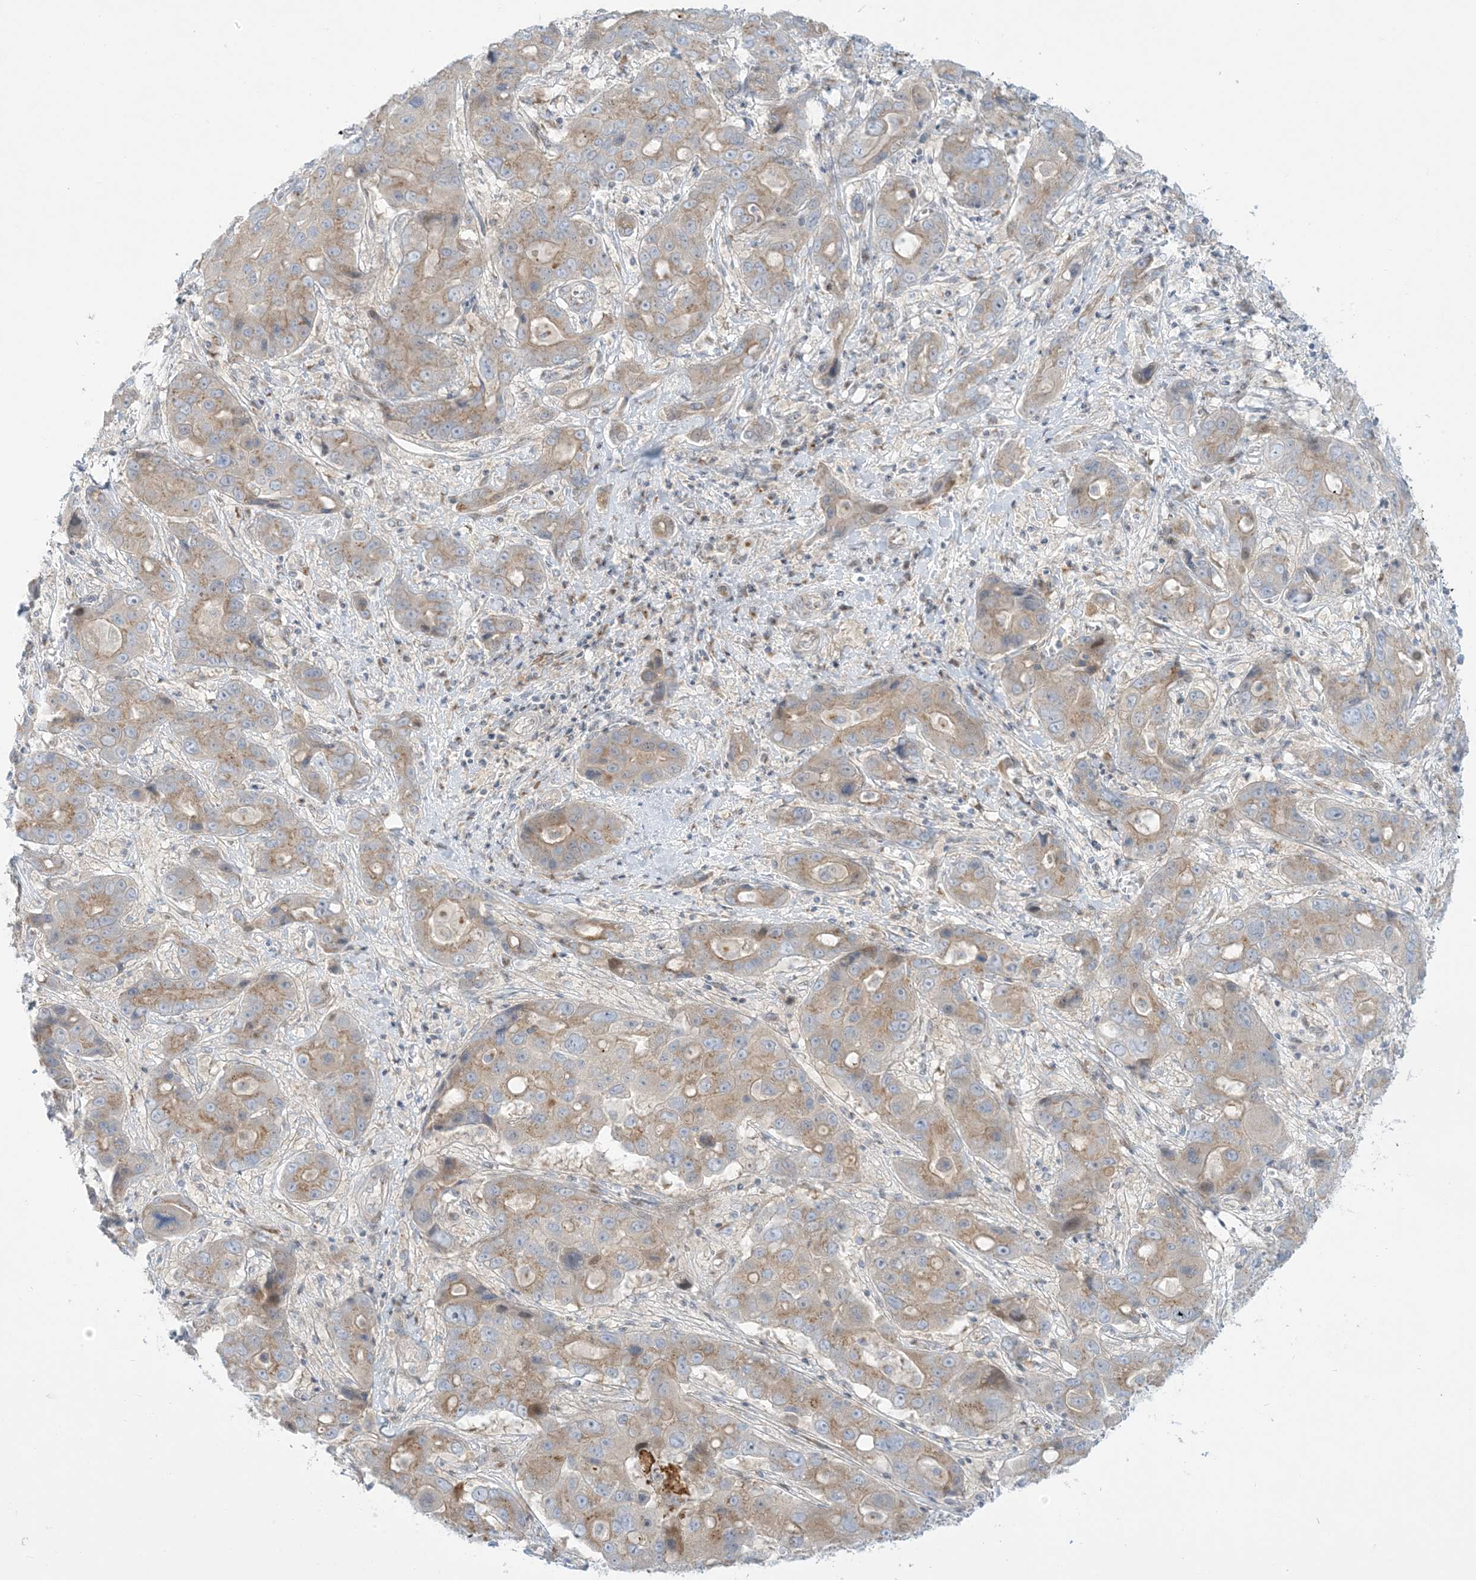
{"staining": {"intensity": "weak", "quantity": ">75%", "location": "cytoplasmic/membranous"}, "tissue": "liver cancer", "cell_type": "Tumor cells", "image_type": "cancer", "snomed": [{"axis": "morphology", "description": "Cholangiocarcinoma"}, {"axis": "topography", "description": "Liver"}], "caption": "This is a photomicrograph of immunohistochemistry staining of liver cholangiocarcinoma, which shows weak positivity in the cytoplasmic/membranous of tumor cells.", "gene": "AFTPH", "patient": {"sex": "male", "age": 67}}